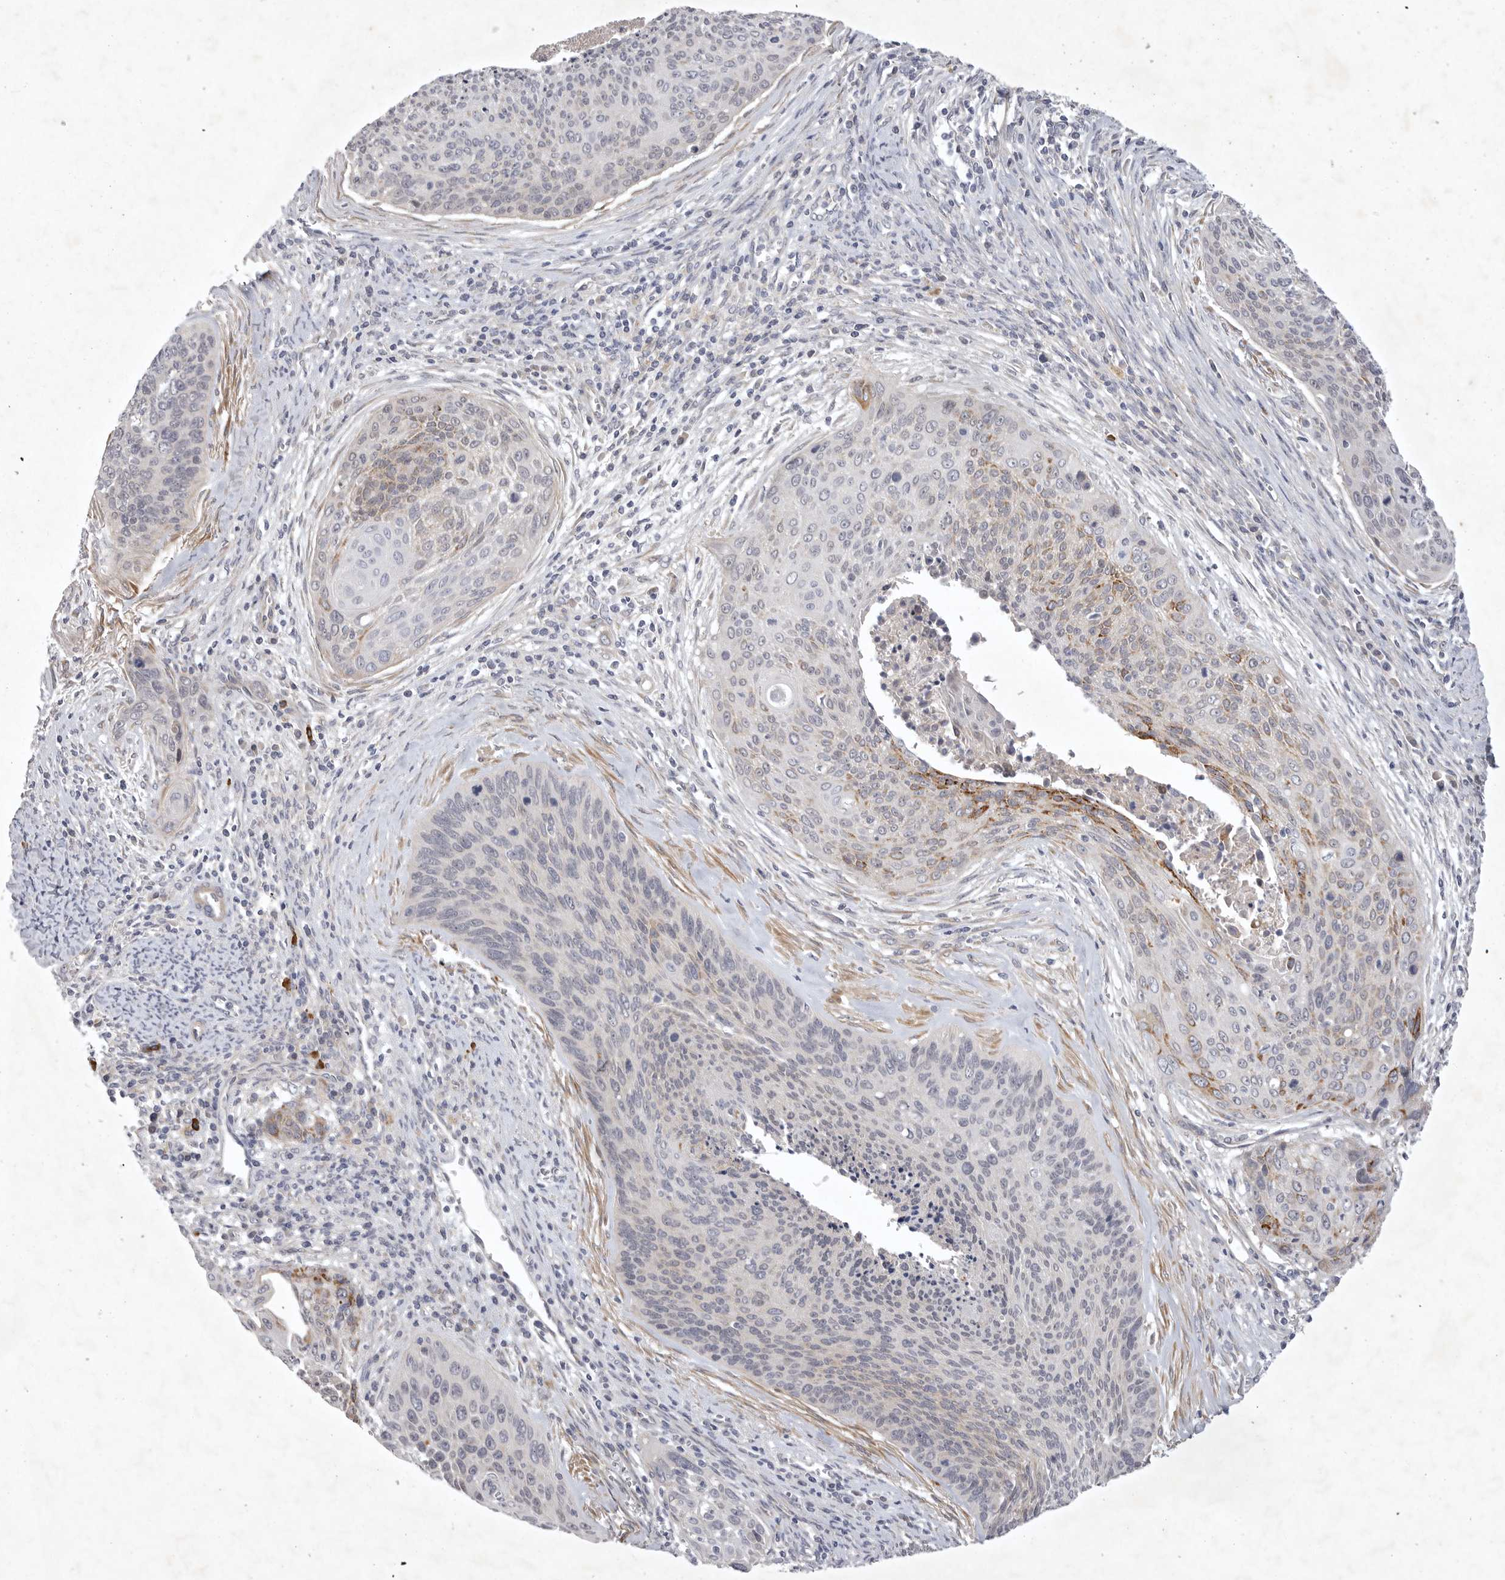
{"staining": {"intensity": "moderate", "quantity": "25%-75%", "location": "cytoplasmic/membranous"}, "tissue": "cervical cancer", "cell_type": "Tumor cells", "image_type": "cancer", "snomed": [{"axis": "morphology", "description": "Squamous cell carcinoma, NOS"}, {"axis": "topography", "description": "Cervix"}], "caption": "Immunohistochemistry (IHC) staining of cervical cancer (squamous cell carcinoma), which shows medium levels of moderate cytoplasmic/membranous expression in about 25%-75% of tumor cells indicating moderate cytoplasmic/membranous protein staining. The staining was performed using DAB (brown) for protein detection and nuclei were counterstained in hematoxylin (blue).", "gene": "BZW2", "patient": {"sex": "female", "age": 55}}